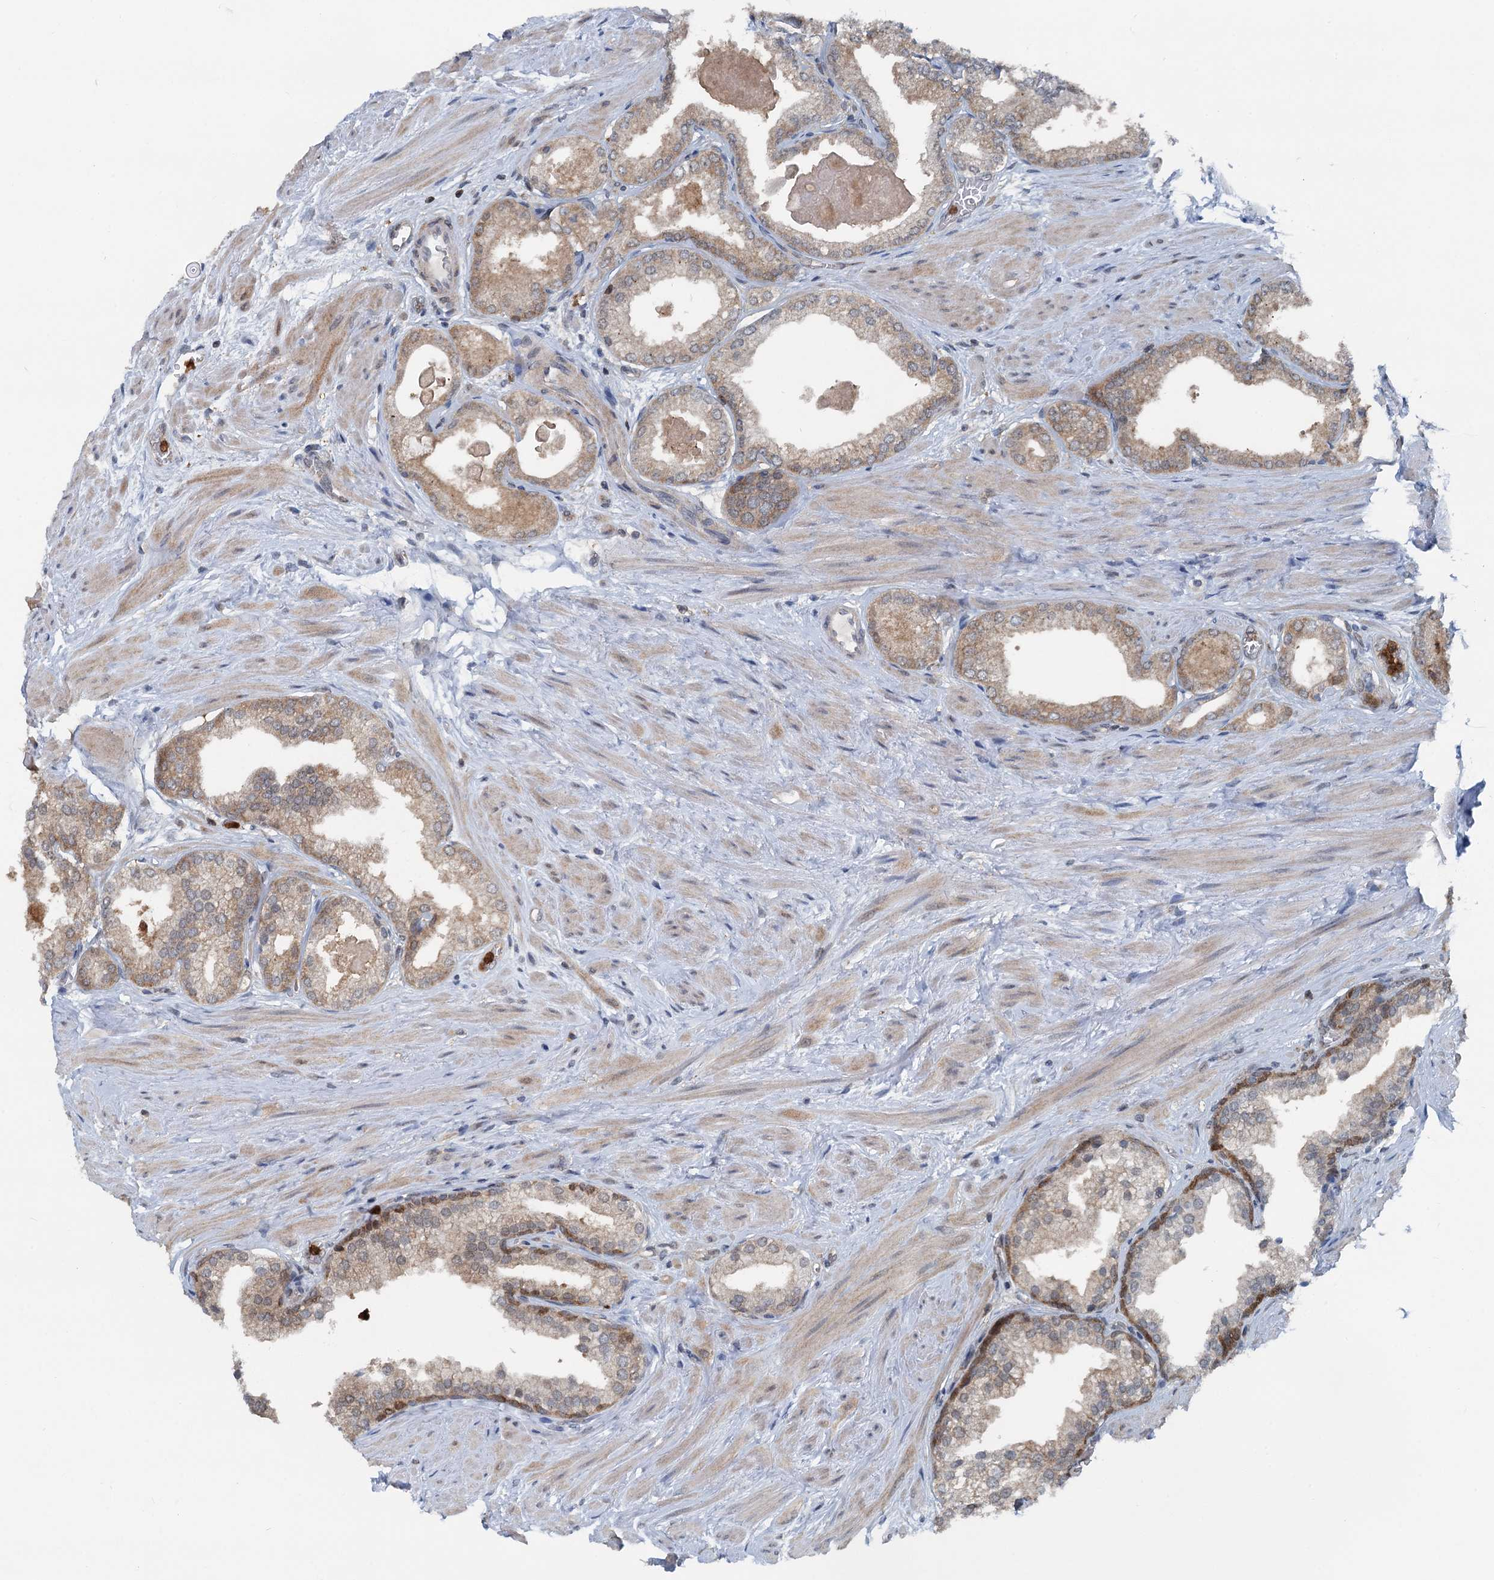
{"staining": {"intensity": "strong", "quantity": "25%-75%", "location": "cytoplasmic/membranous"}, "tissue": "prostate", "cell_type": "Glandular cells", "image_type": "normal", "snomed": [{"axis": "morphology", "description": "Normal tissue, NOS"}, {"axis": "topography", "description": "Prostate"}], "caption": "An IHC image of benign tissue is shown. Protein staining in brown labels strong cytoplasmic/membranous positivity in prostate within glandular cells. (IHC, brightfield microscopy, high magnification).", "gene": "GPI", "patient": {"sex": "male", "age": 48}}